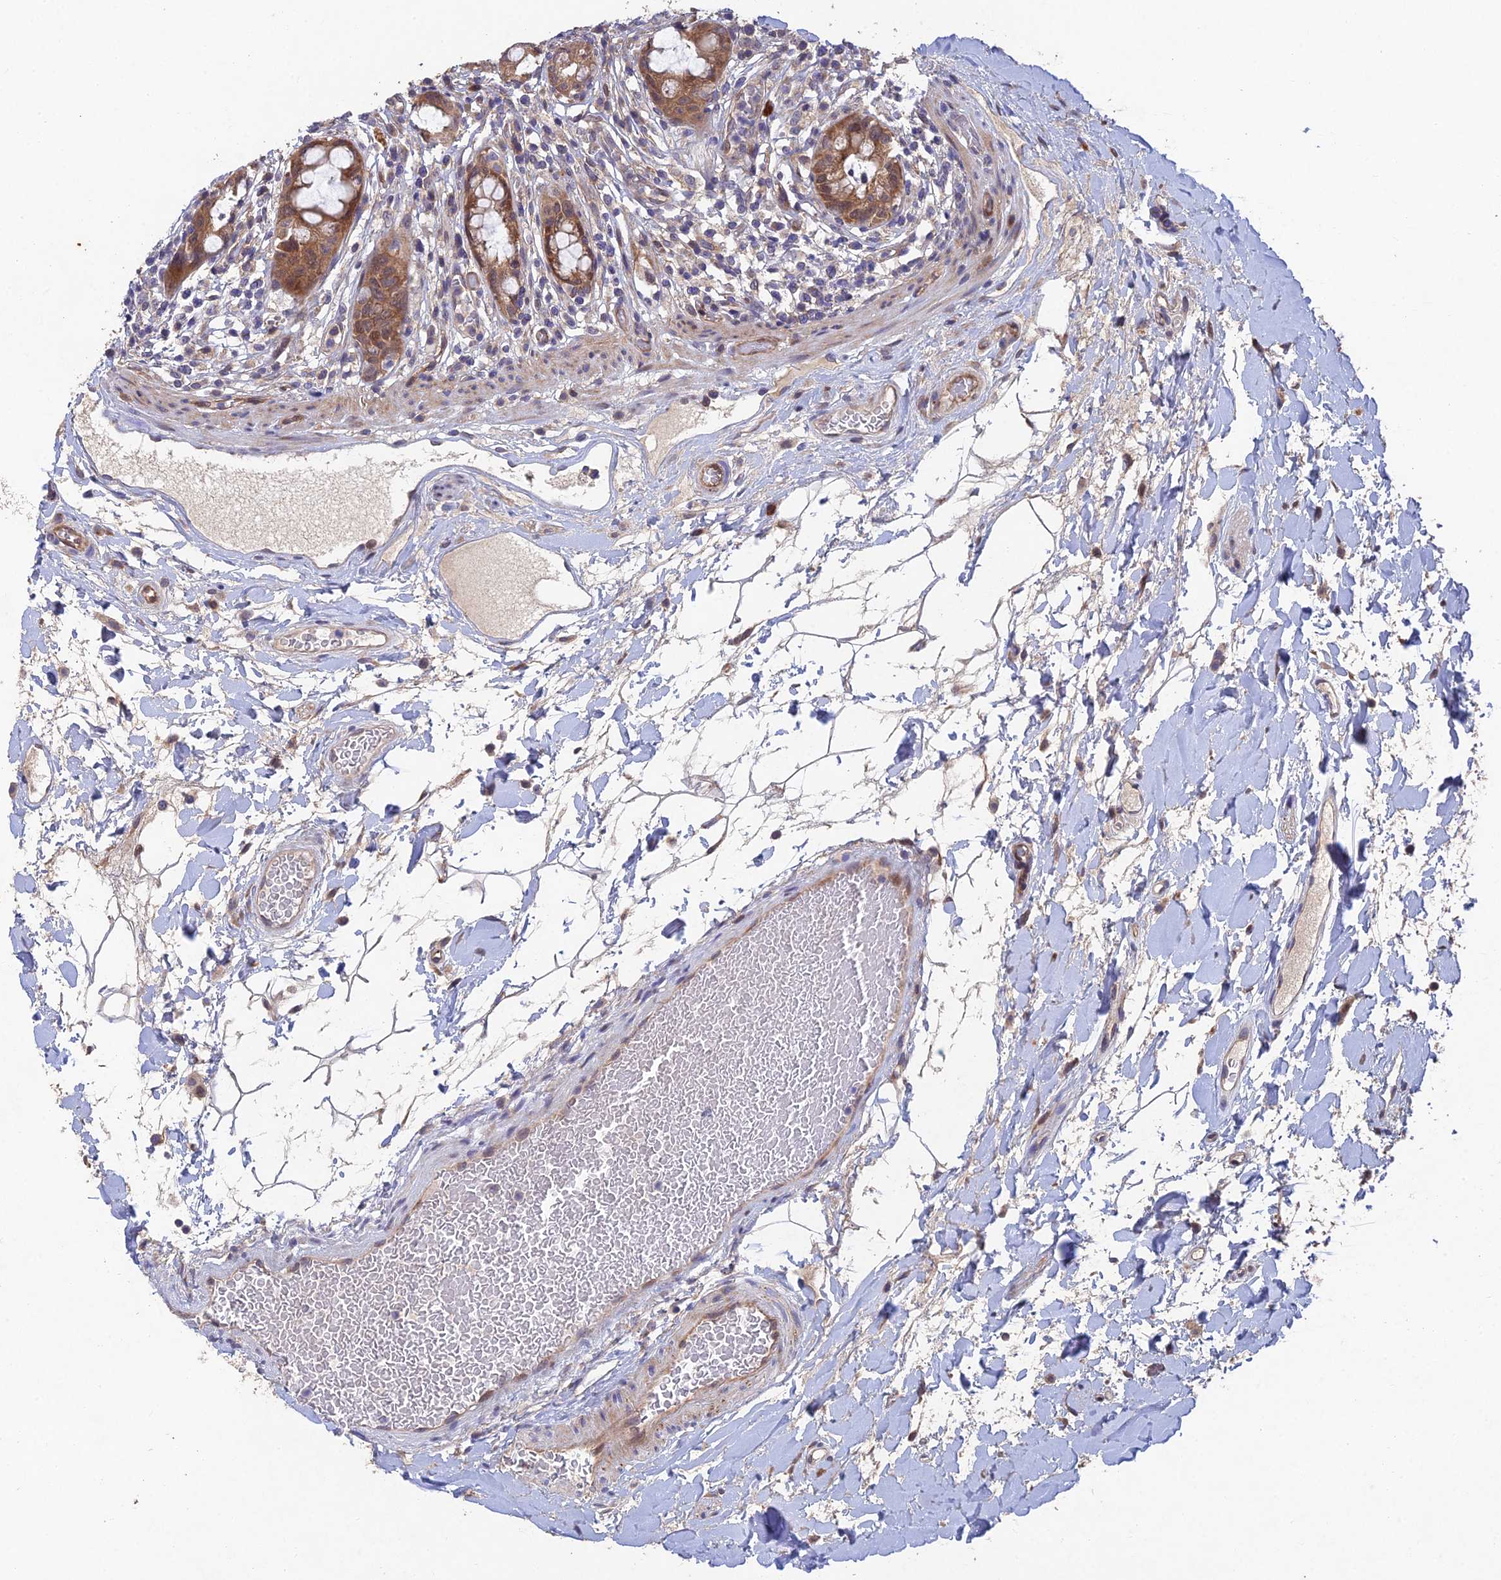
{"staining": {"intensity": "strong", "quantity": ">75%", "location": "cytoplasmic/membranous"}, "tissue": "rectum", "cell_type": "Glandular cells", "image_type": "normal", "snomed": [{"axis": "morphology", "description": "Normal tissue, NOS"}, {"axis": "topography", "description": "Rectum"}], "caption": "Immunohistochemical staining of unremarkable human rectum exhibits strong cytoplasmic/membranous protein positivity in about >75% of glandular cells.", "gene": "NSMCE1", "patient": {"sex": "female", "age": 57}}